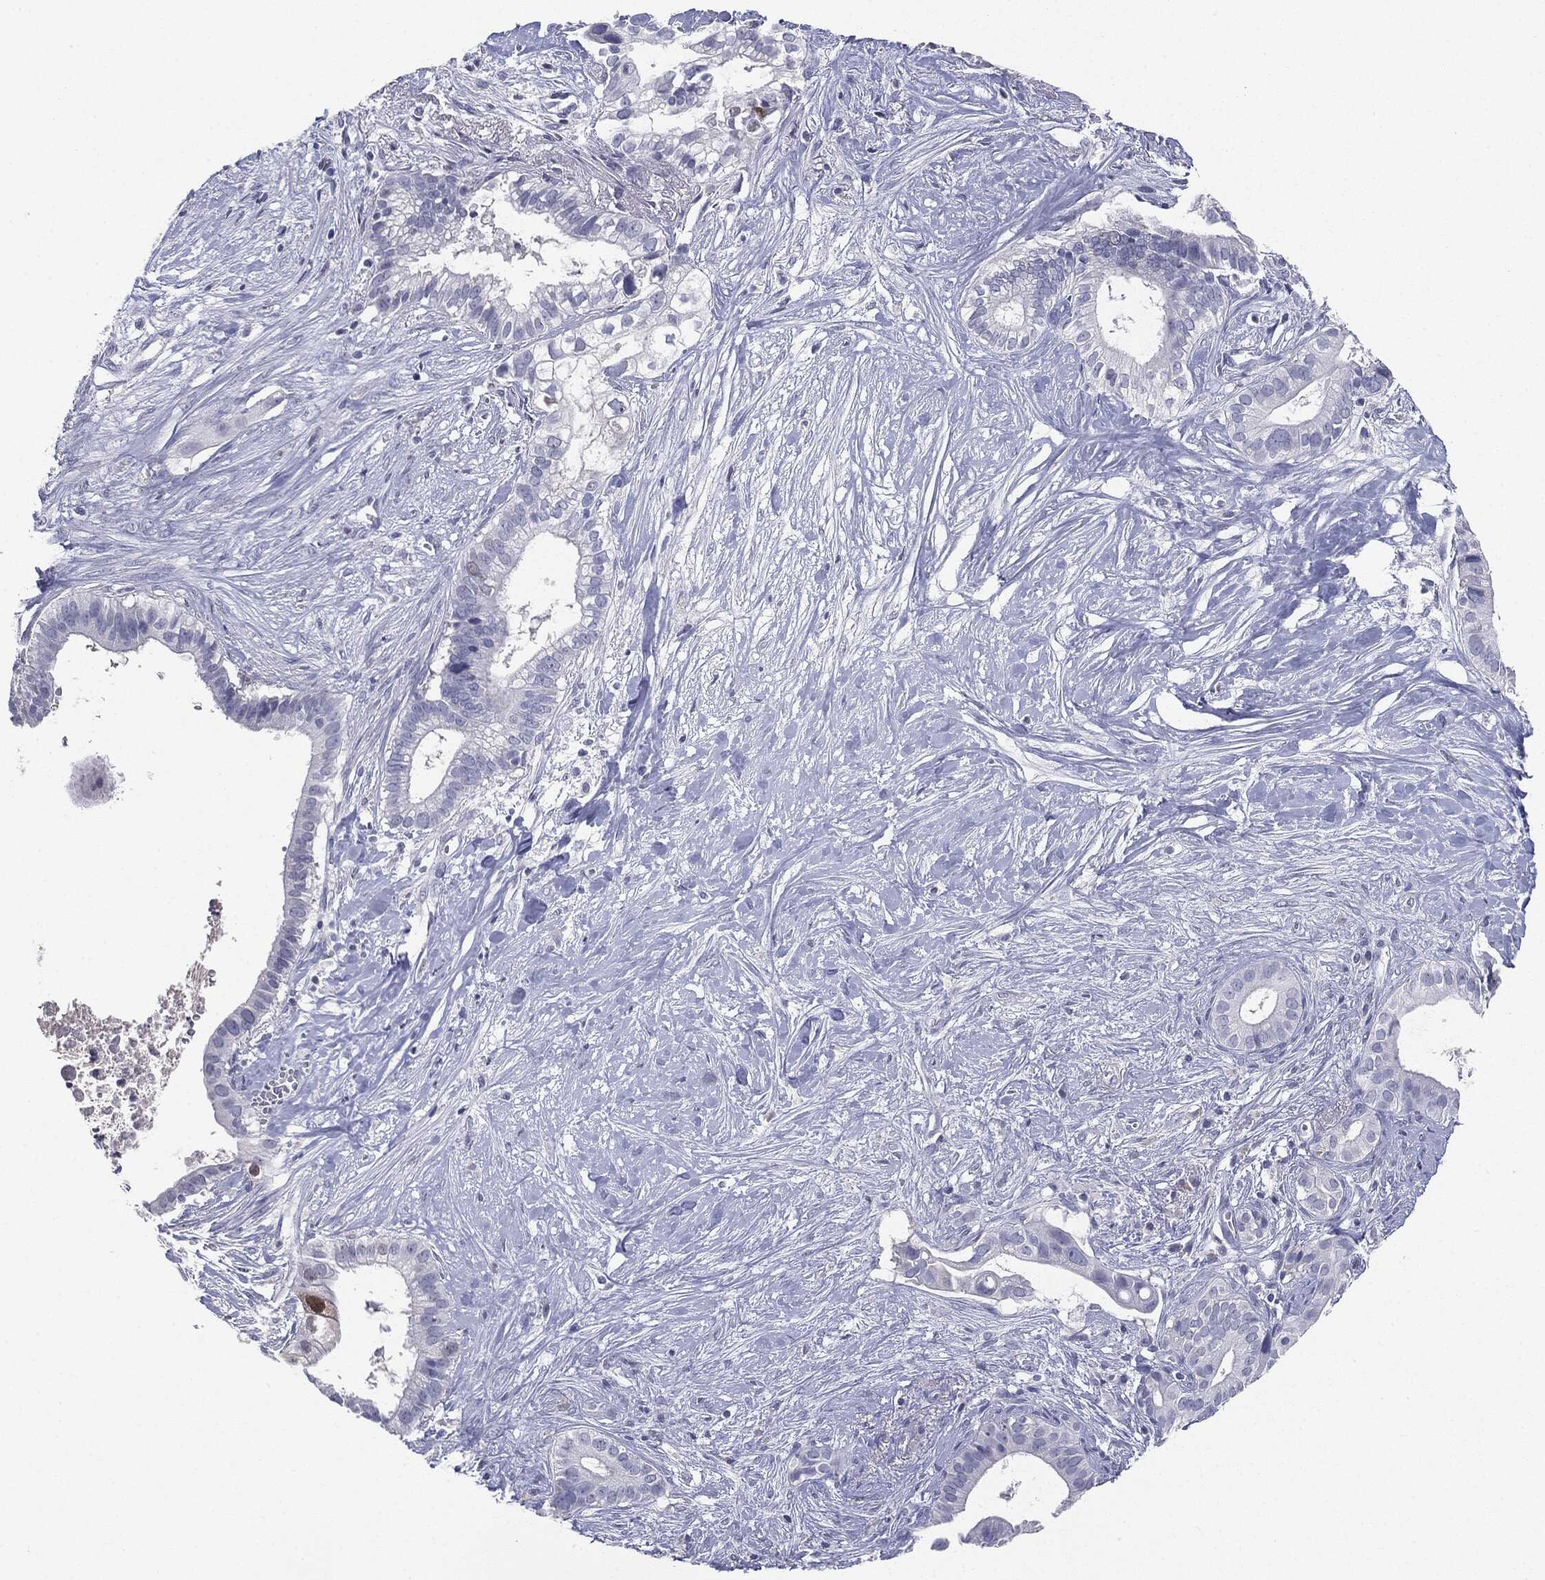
{"staining": {"intensity": "negative", "quantity": "none", "location": "none"}, "tissue": "pancreatic cancer", "cell_type": "Tumor cells", "image_type": "cancer", "snomed": [{"axis": "morphology", "description": "Adenocarcinoma, NOS"}, {"axis": "topography", "description": "Pancreas"}], "caption": "Tumor cells are negative for brown protein staining in pancreatic cancer (adenocarcinoma).", "gene": "SERPINB4", "patient": {"sex": "male", "age": 61}}